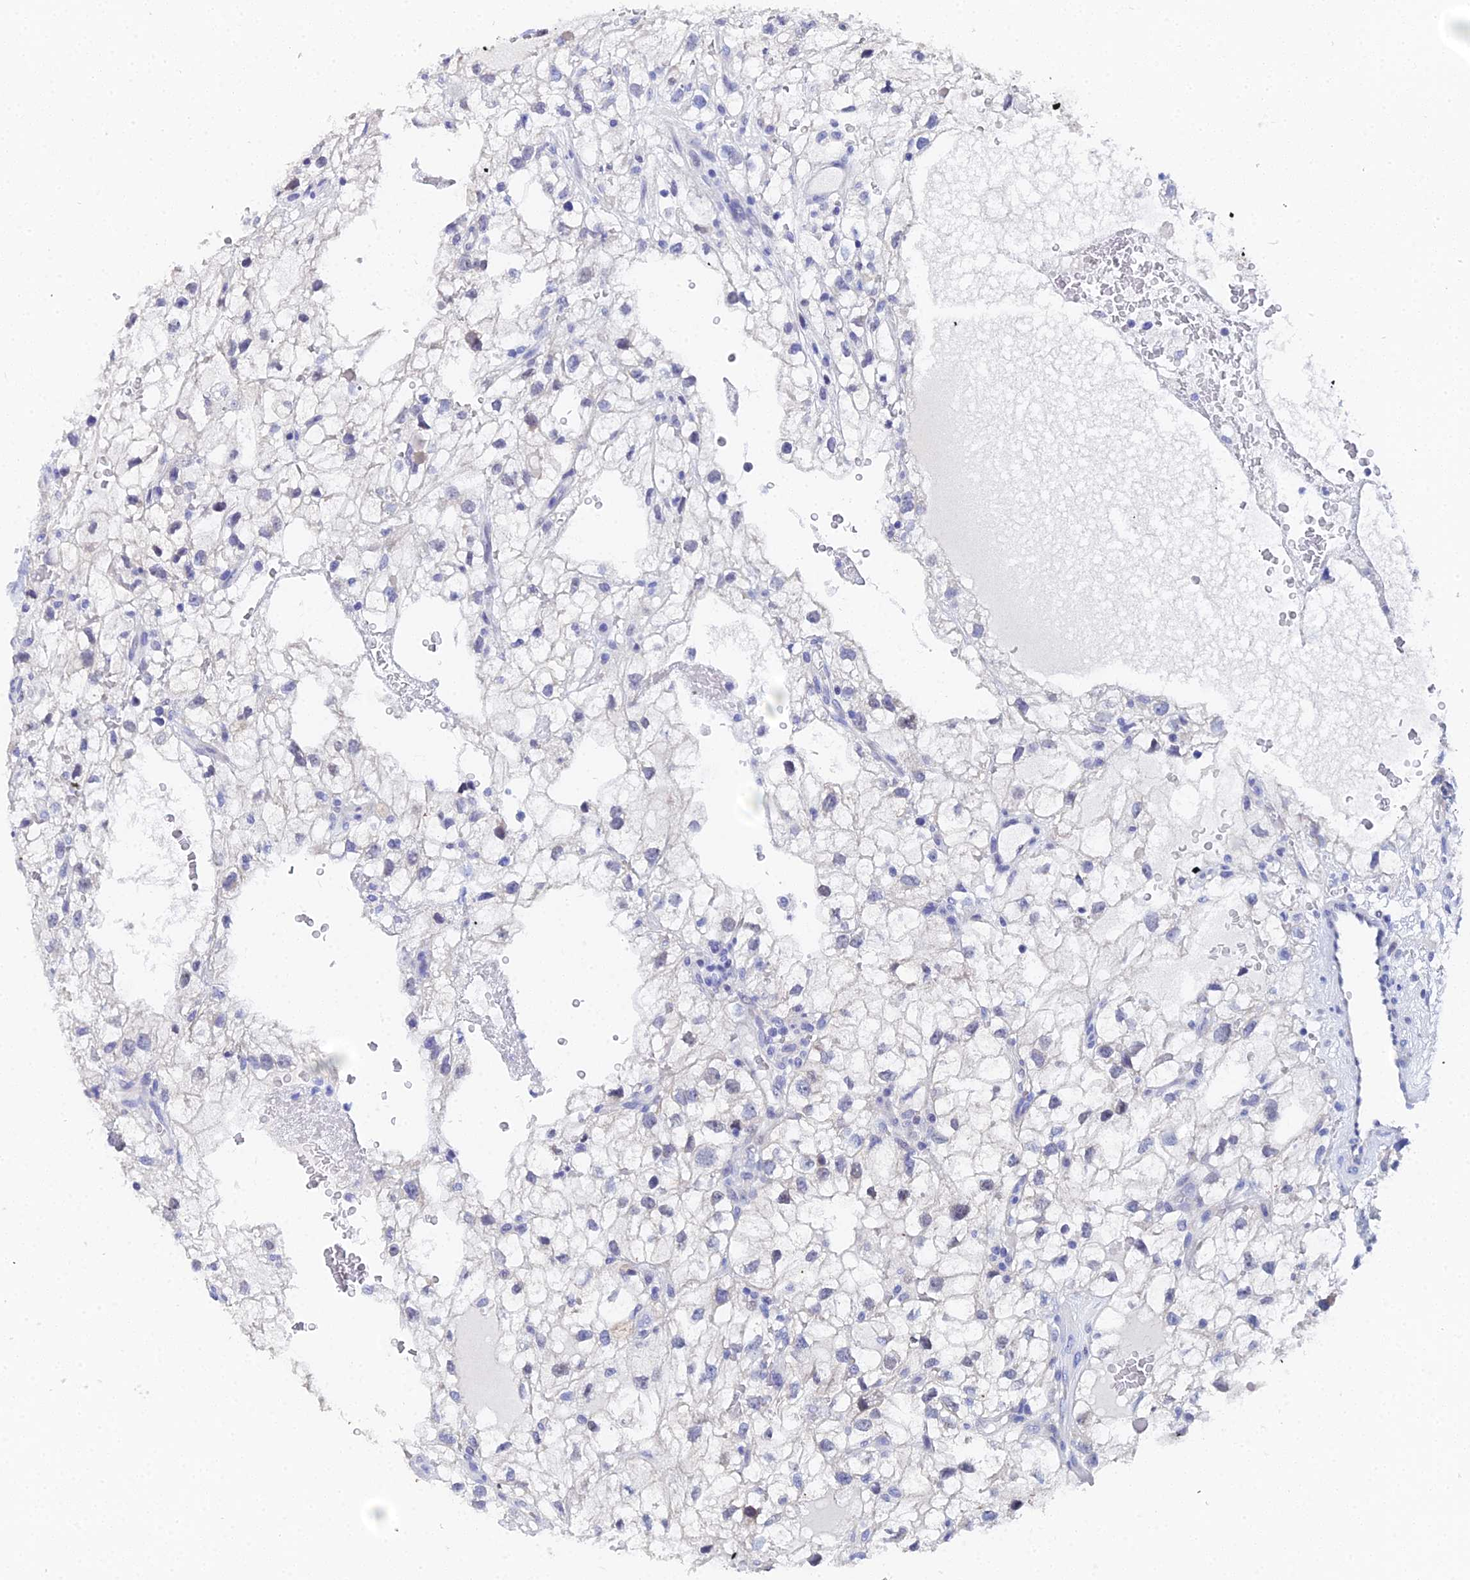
{"staining": {"intensity": "negative", "quantity": "none", "location": "none"}, "tissue": "renal cancer", "cell_type": "Tumor cells", "image_type": "cancer", "snomed": [{"axis": "morphology", "description": "Adenocarcinoma, NOS"}, {"axis": "topography", "description": "Kidney"}], "caption": "IHC of renal adenocarcinoma exhibits no expression in tumor cells.", "gene": "OCM", "patient": {"sex": "male", "age": 59}}